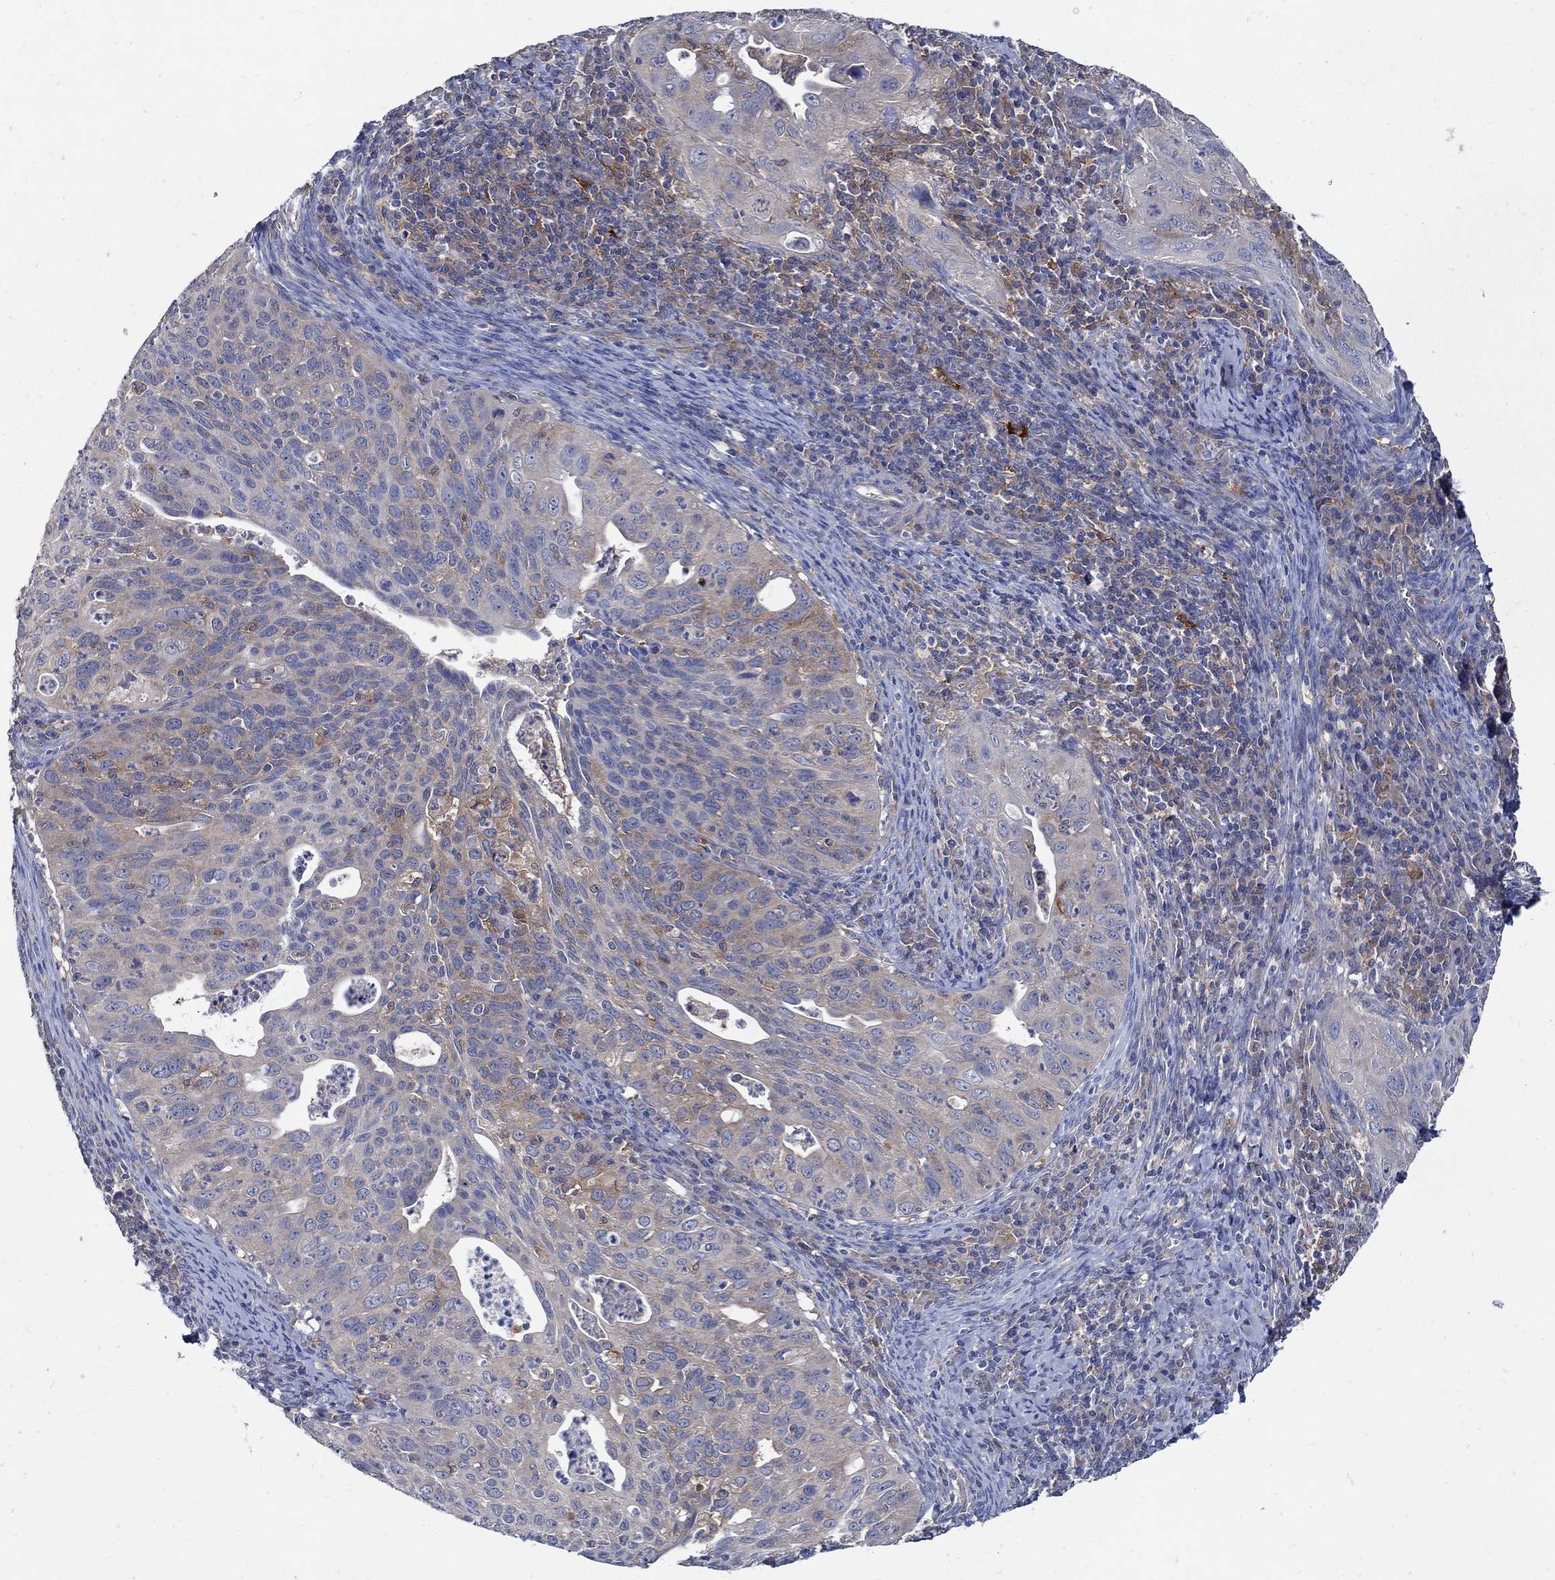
{"staining": {"intensity": "moderate", "quantity": "<25%", "location": "cytoplasmic/membranous"}, "tissue": "cervical cancer", "cell_type": "Tumor cells", "image_type": "cancer", "snomed": [{"axis": "morphology", "description": "Squamous cell carcinoma, NOS"}, {"axis": "topography", "description": "Cervix"}], "caption": "Immunohistochemistry staining of cervical cancer (squamous cell carcinoma), which reveals low levels of moderate cytoplasmic/membranous staining in approximately <25% of tumor cells indicating moderate cytoplasmic/membranous protein positivity. The staining was performed using DAB (brown) for protein detection and nuclei were counterstained in hematoxylin (blue).", "gene": "MTHFR", "patient": {"sex": "female", "age": 26}}